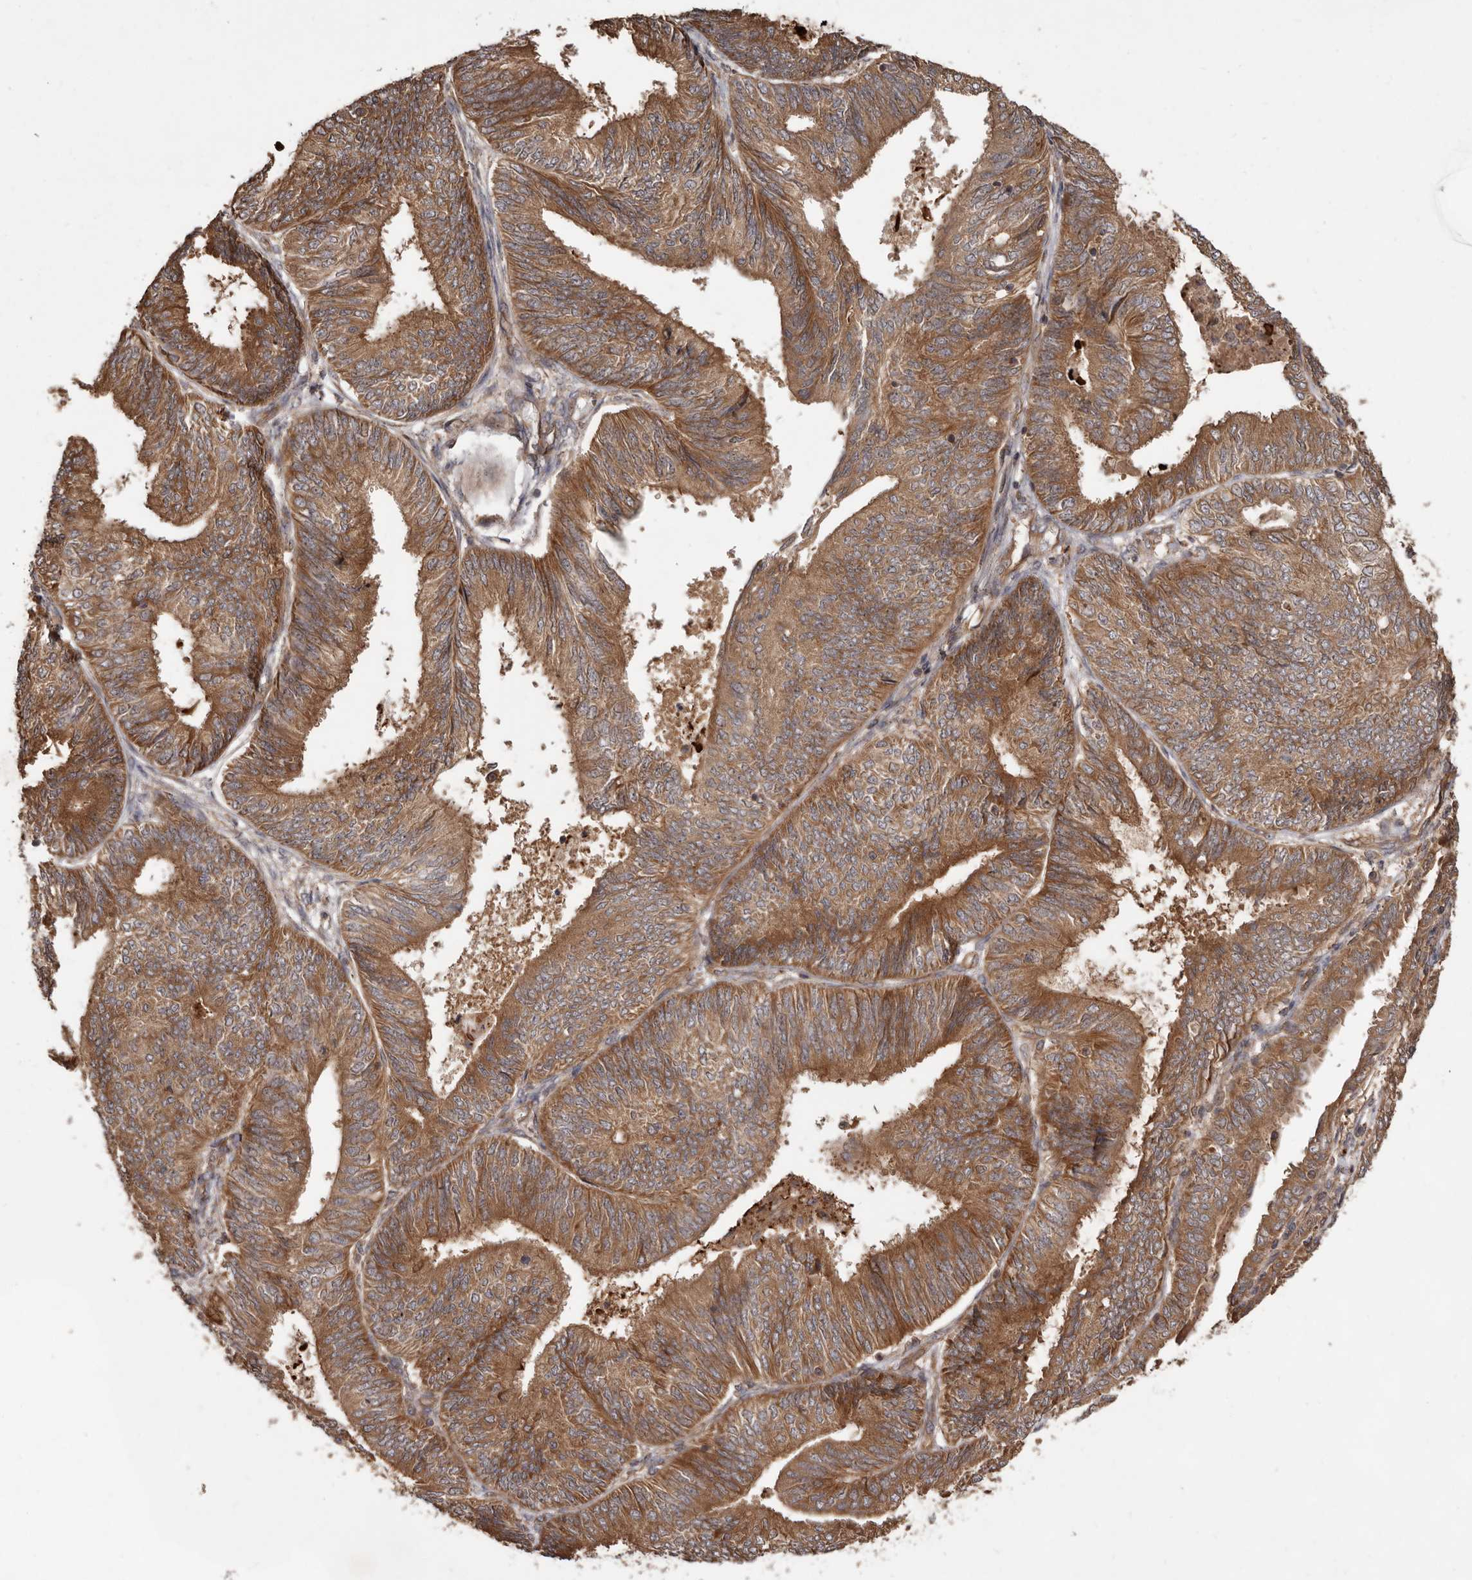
{"staining": {"intensity": "moderate", "quantity": ">75%", "location": "cytoplasmic/membranous"}, "tissue": "endometrial cancer", "cell_type": "Tumor cells", "image_type": "cancer", "snomed": [{"axis": "morphology", "description": "Adenocarcinoma, NOS"}, {"axis": "topography", "description": "Endometrium"}], "caption": "An immunohistochemistry (IHC) image of tumor tissue is shown. Protein staining in brown shows moderate cytoplasmic/membranous positivity in adenocarcinoma (endometrial) within tumor cells. (Stains: DAB in brown, nuclei in blue, Microscopy: brightfield microscopy at high magnification).", "gene": "STK36", "patient": {"sex": "female", "age": 58}}